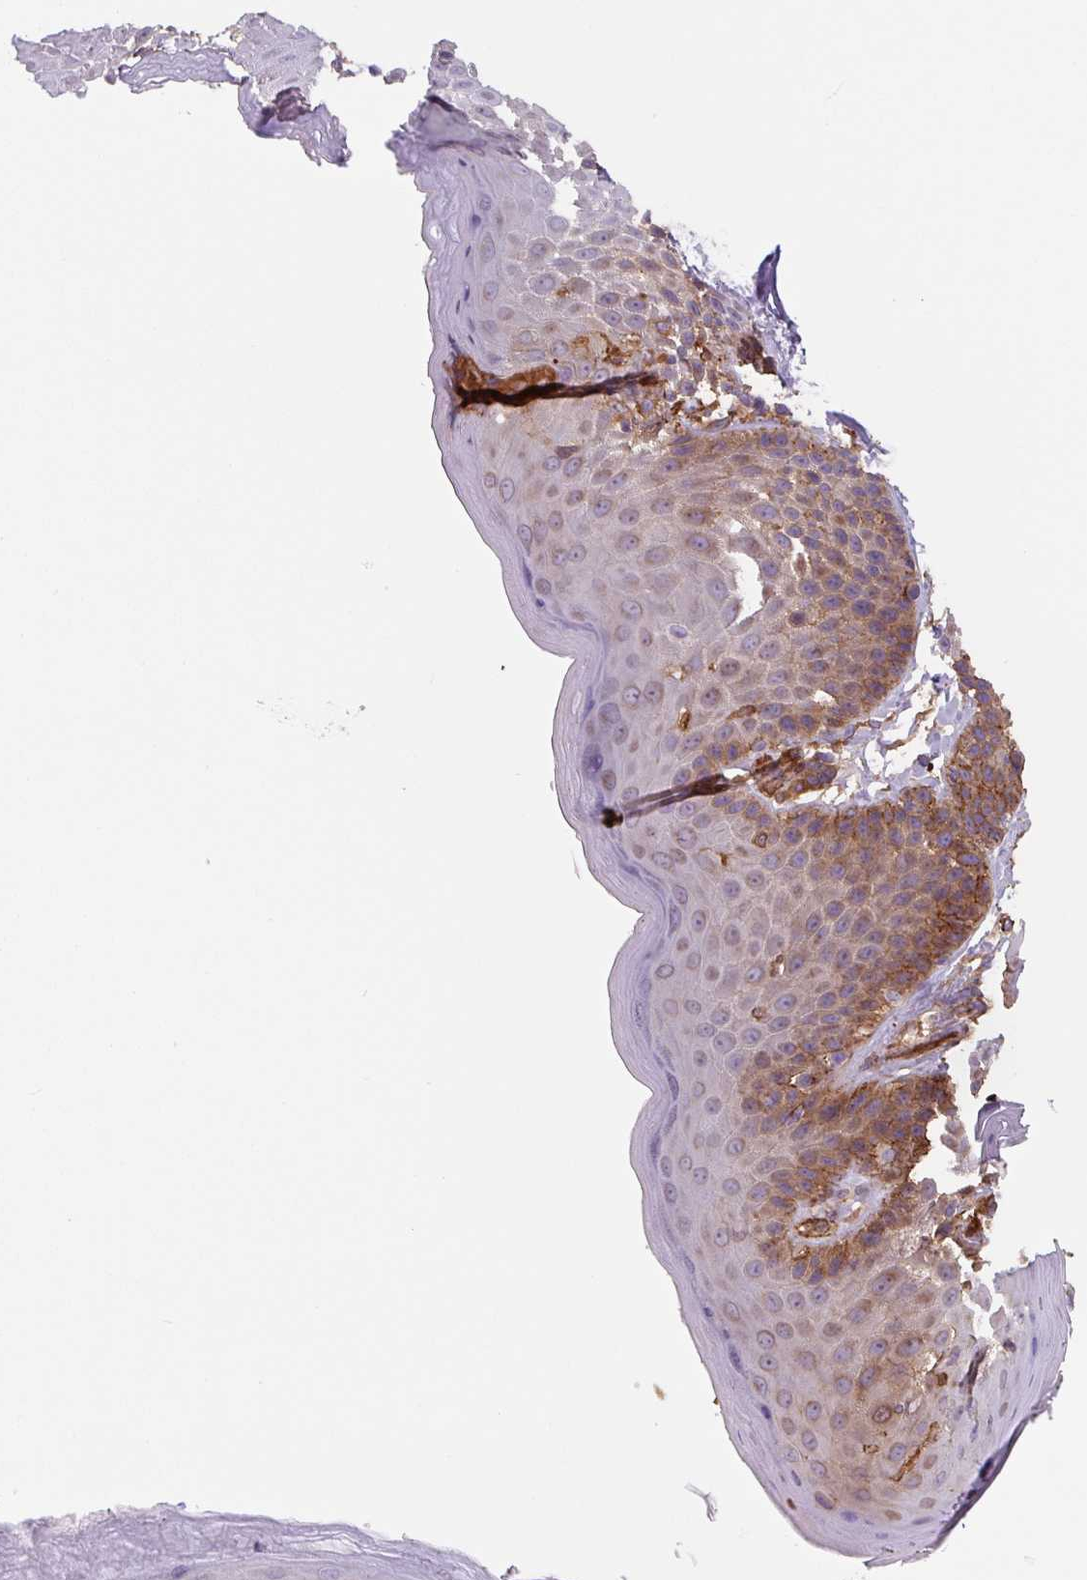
{"staining": {"intensity": "strong", "quantity": "25%-75%", "location": "cytoplasmic/membranous"}, "tissue": "skin", "cell_type": "Epidermal cells", "image_type": "normal", "snomed": [{"axis": "morphology", "description": "Normal tissue, NOS"}, {"axis": "topography", "description": "Peripheral nerve tissue"}], "caption": "Immunohistochemistry (IHC) micrograph of benign skin: human skin stained using IHC reveals high levels of strong protein expression localized specifically in the cytoplasmic/membranous of epidermal cells, appearing as a cytoplasmic/membranous brown color.", "gene": "DHFR2", "patient": {"sex": "male", "age": 51}}